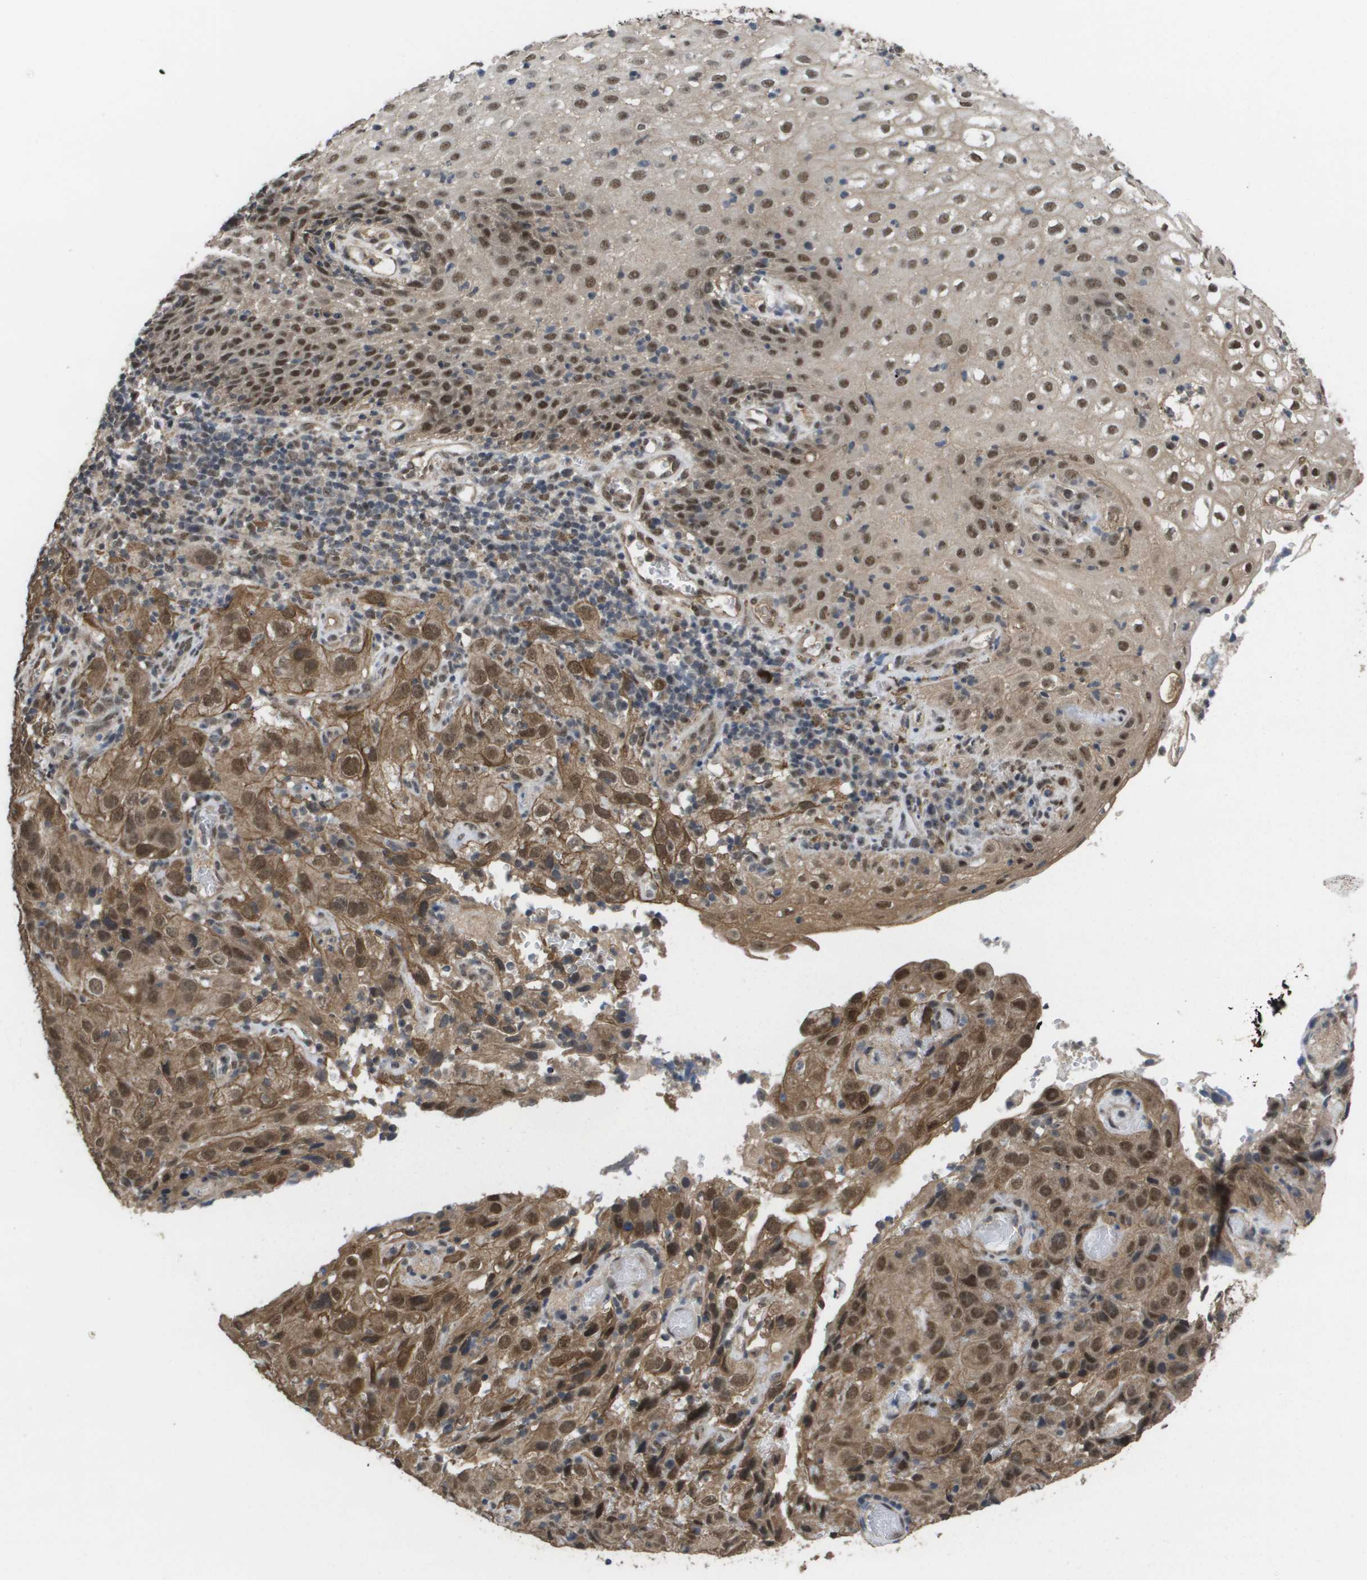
{"staining": {"intensity": "moderate", "quantity": ">75%", "location": "cytoplasmic/membranous,nuclear"}, "tissue": "cervical cancer", "cell_type": "Tumor cells", "image_type": "cancer", "snomed": [{"axis": "morphology", "description": "Squamous cell carcinoma, NOS"}, {"axis": "topography", "description": "Cervix"}], "caption": "This image shows immunohistochemistry staining of human cervical cancer, with medium moderate cytoplasmic/membranous and nuclear expression in approximately >75% of tumor cells.", "gene": "AMBRA1", "patient": {"sex": "female", "age": 32}}